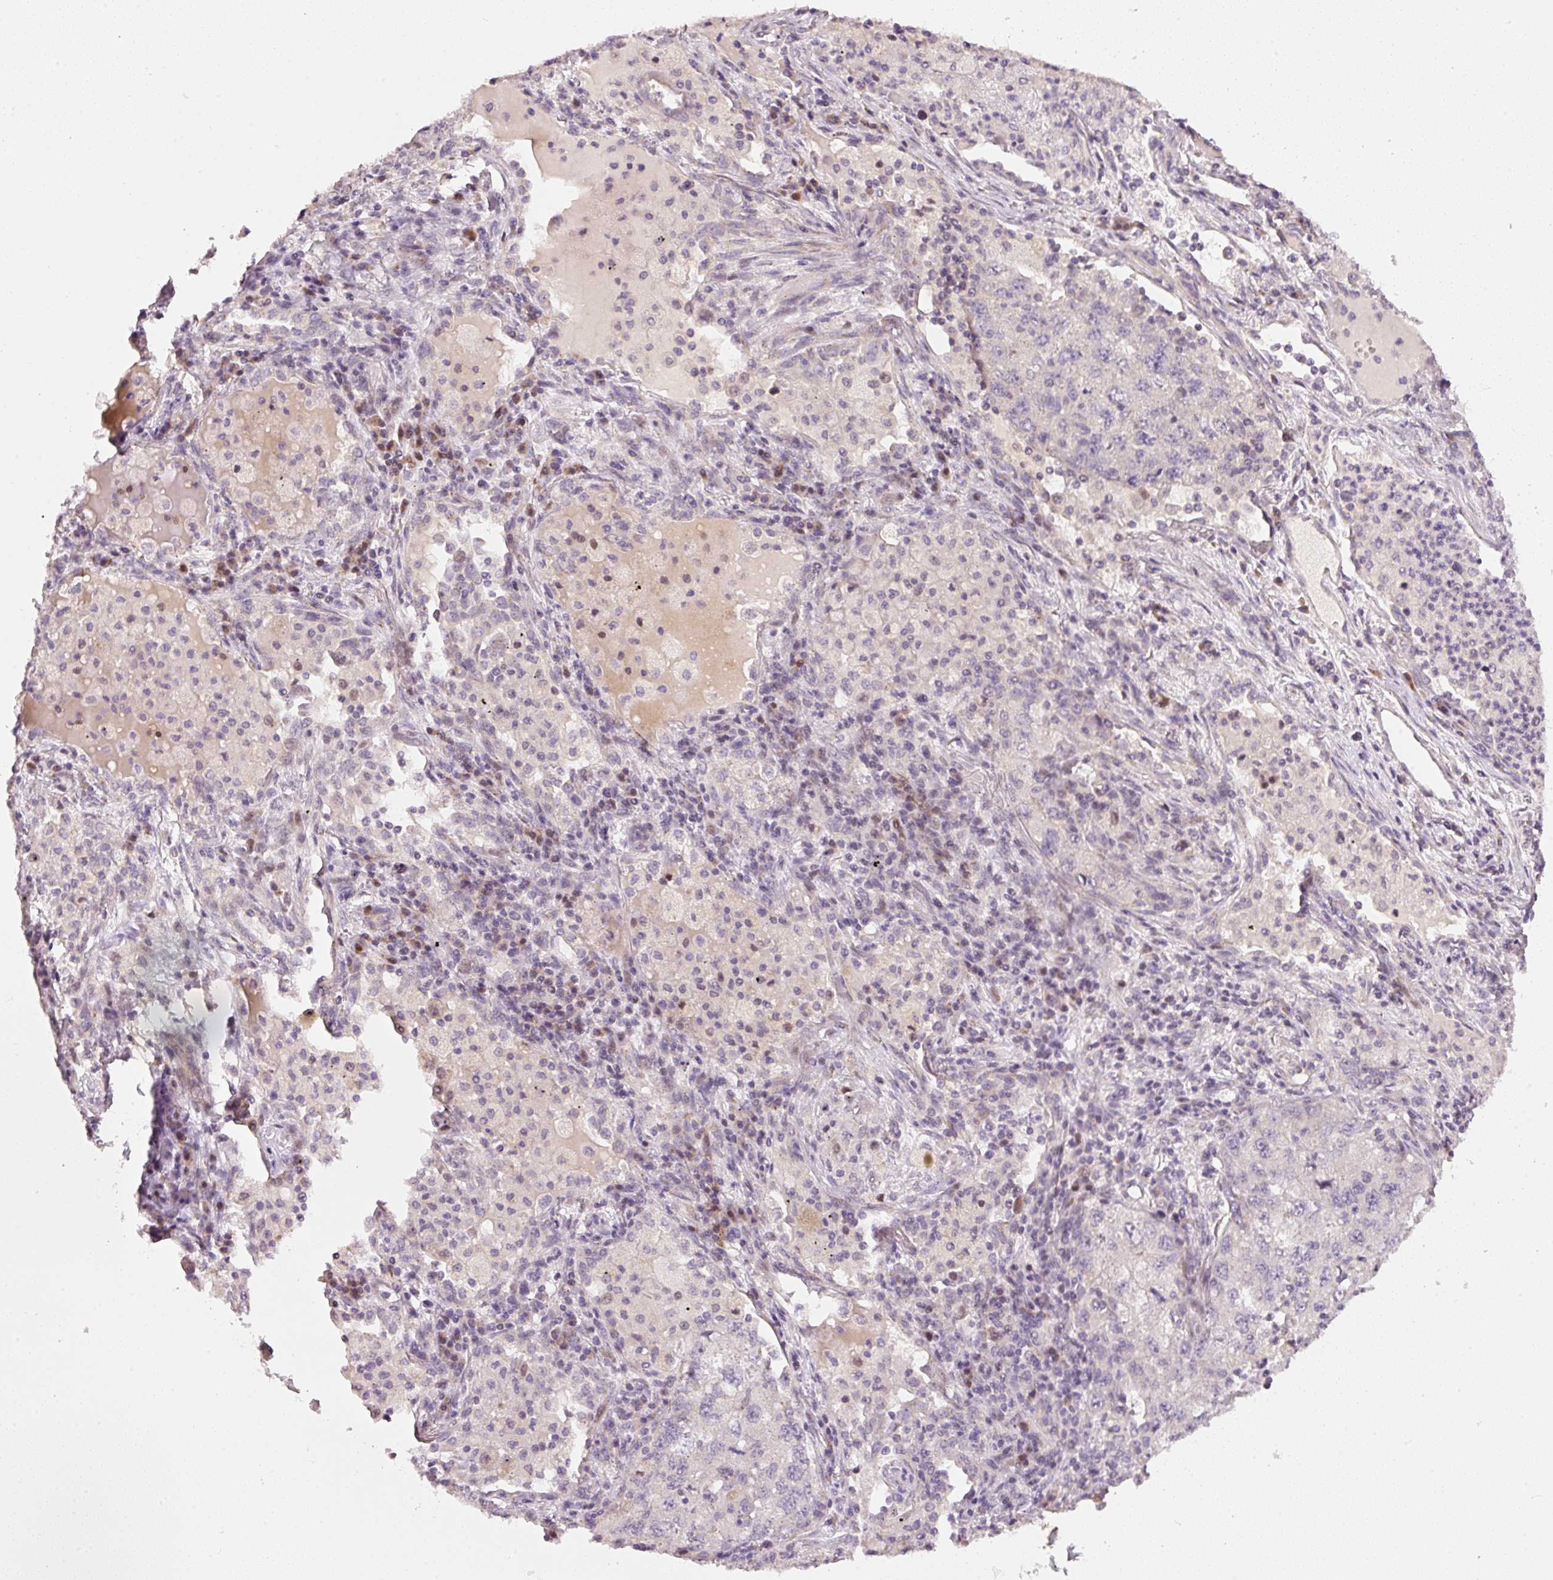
{"staining": {"intensity": "negative", "quantity": "none", "location": "none"}, "tissue": "lung cancer", "cell_type": "Tumor cells", "image_type": "cancer", "snomed": [{"axis": "morphology", "description": "Adenocarcinoma, NOS"}, {"axis": "topography", "description": "Lung"}], "caption": "The immunohistochemistry (IHC) photomicrograph has no significant positivity in tumor cells of lung cancer tissue.", "gene": "TOB2", "patient": {"sex": "female", "age": 57}}